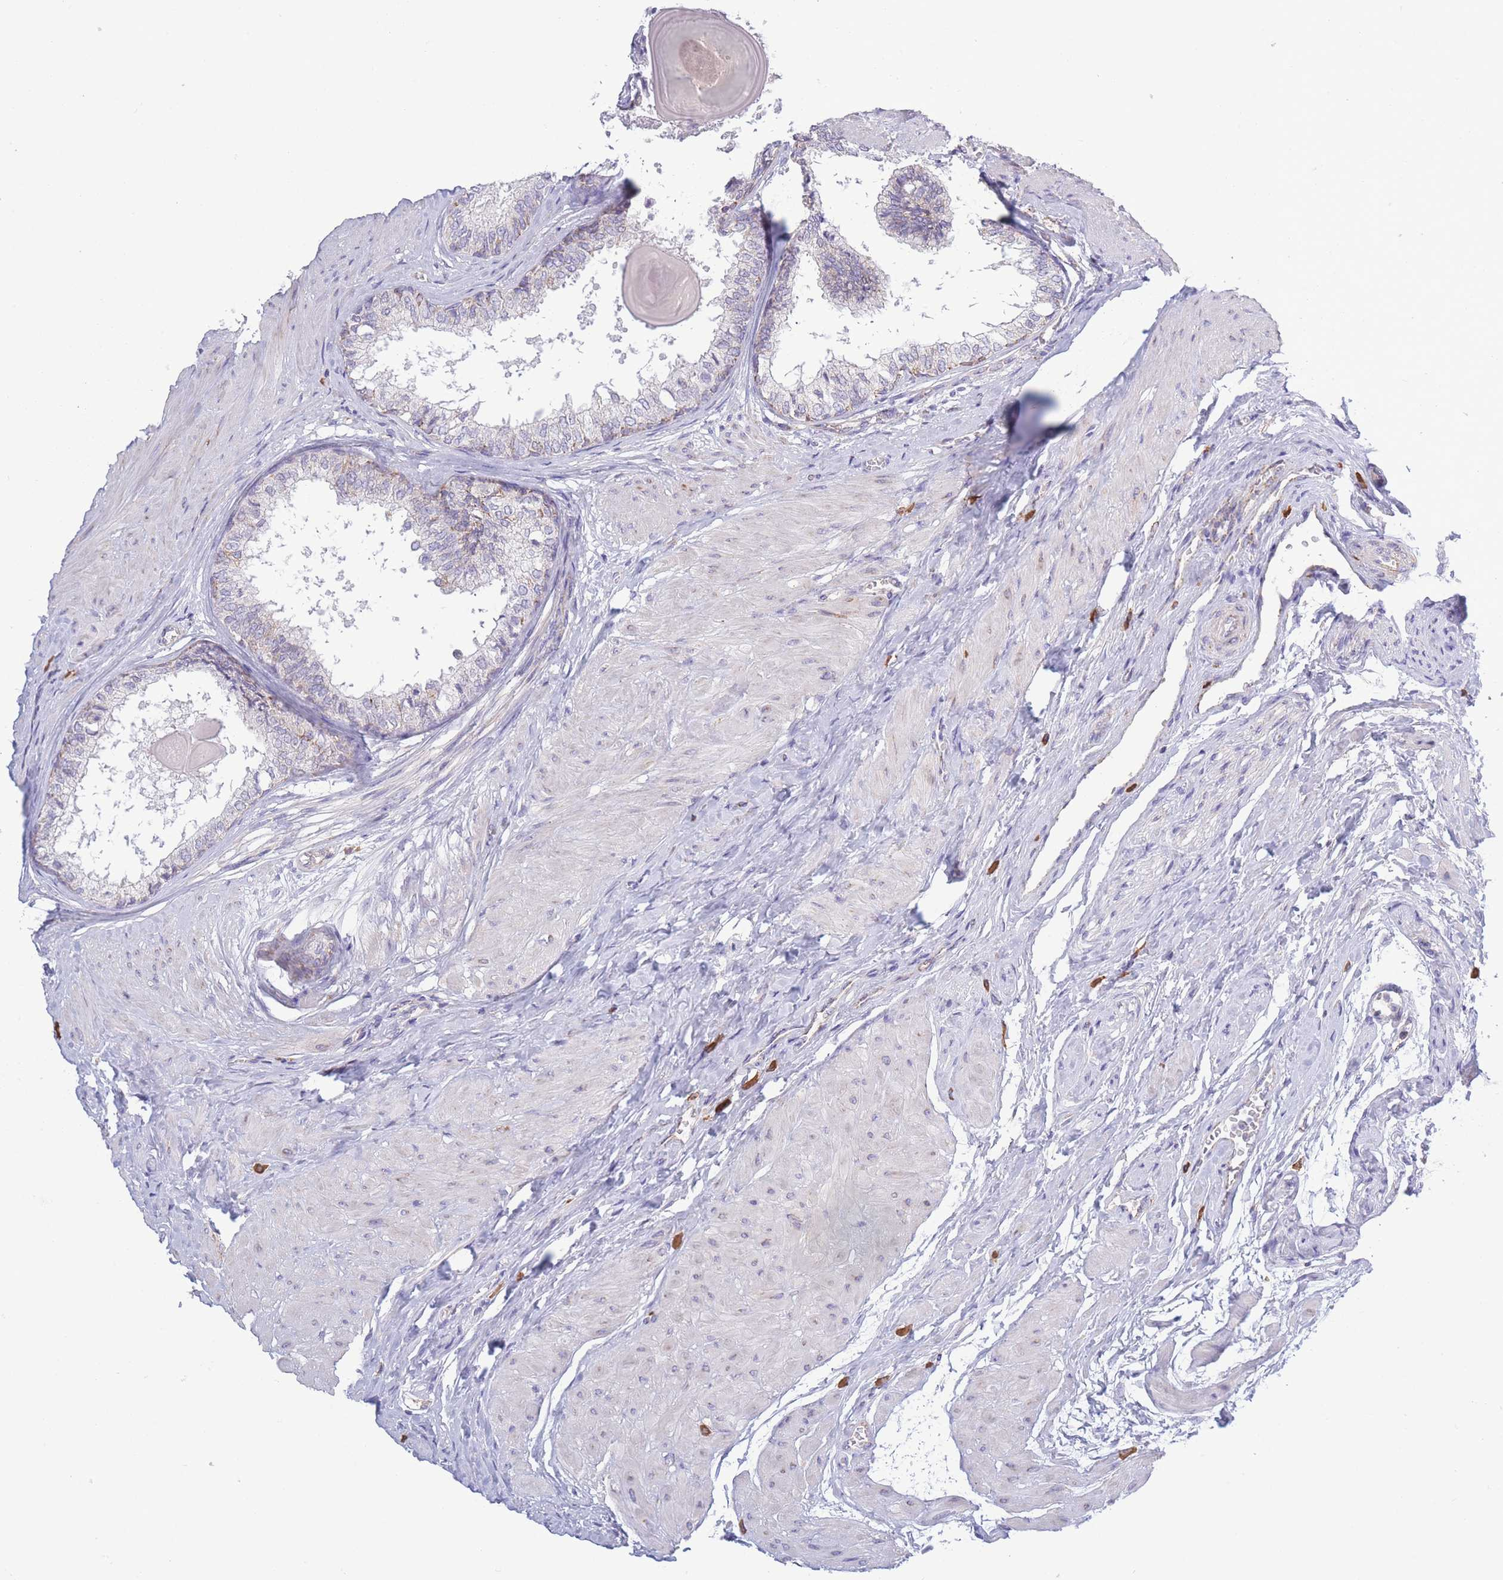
{"staining": {"intensity": "weak", "quantity": "<25%", "location": "cytoplasmic/membranous"}, "tissue": "prostate", "cell_type": "Glandular cells", "image_type": "normal", "snomed": [{"axis": "morphology", "description": "Normal tissue, NOS"}, {"axis": "topography", "description": "Prostate"}], "caption": "Immunohistochemistry photomicrograph of benign prostate: prostate stained with DAB (3,3'-diaminobenzidine) demonstrates no significant protein positivity in glandular cells. Nuclei are stained in blue.", "gene": "PDHA1", "patient": {"sex": "male", "age": 48}}